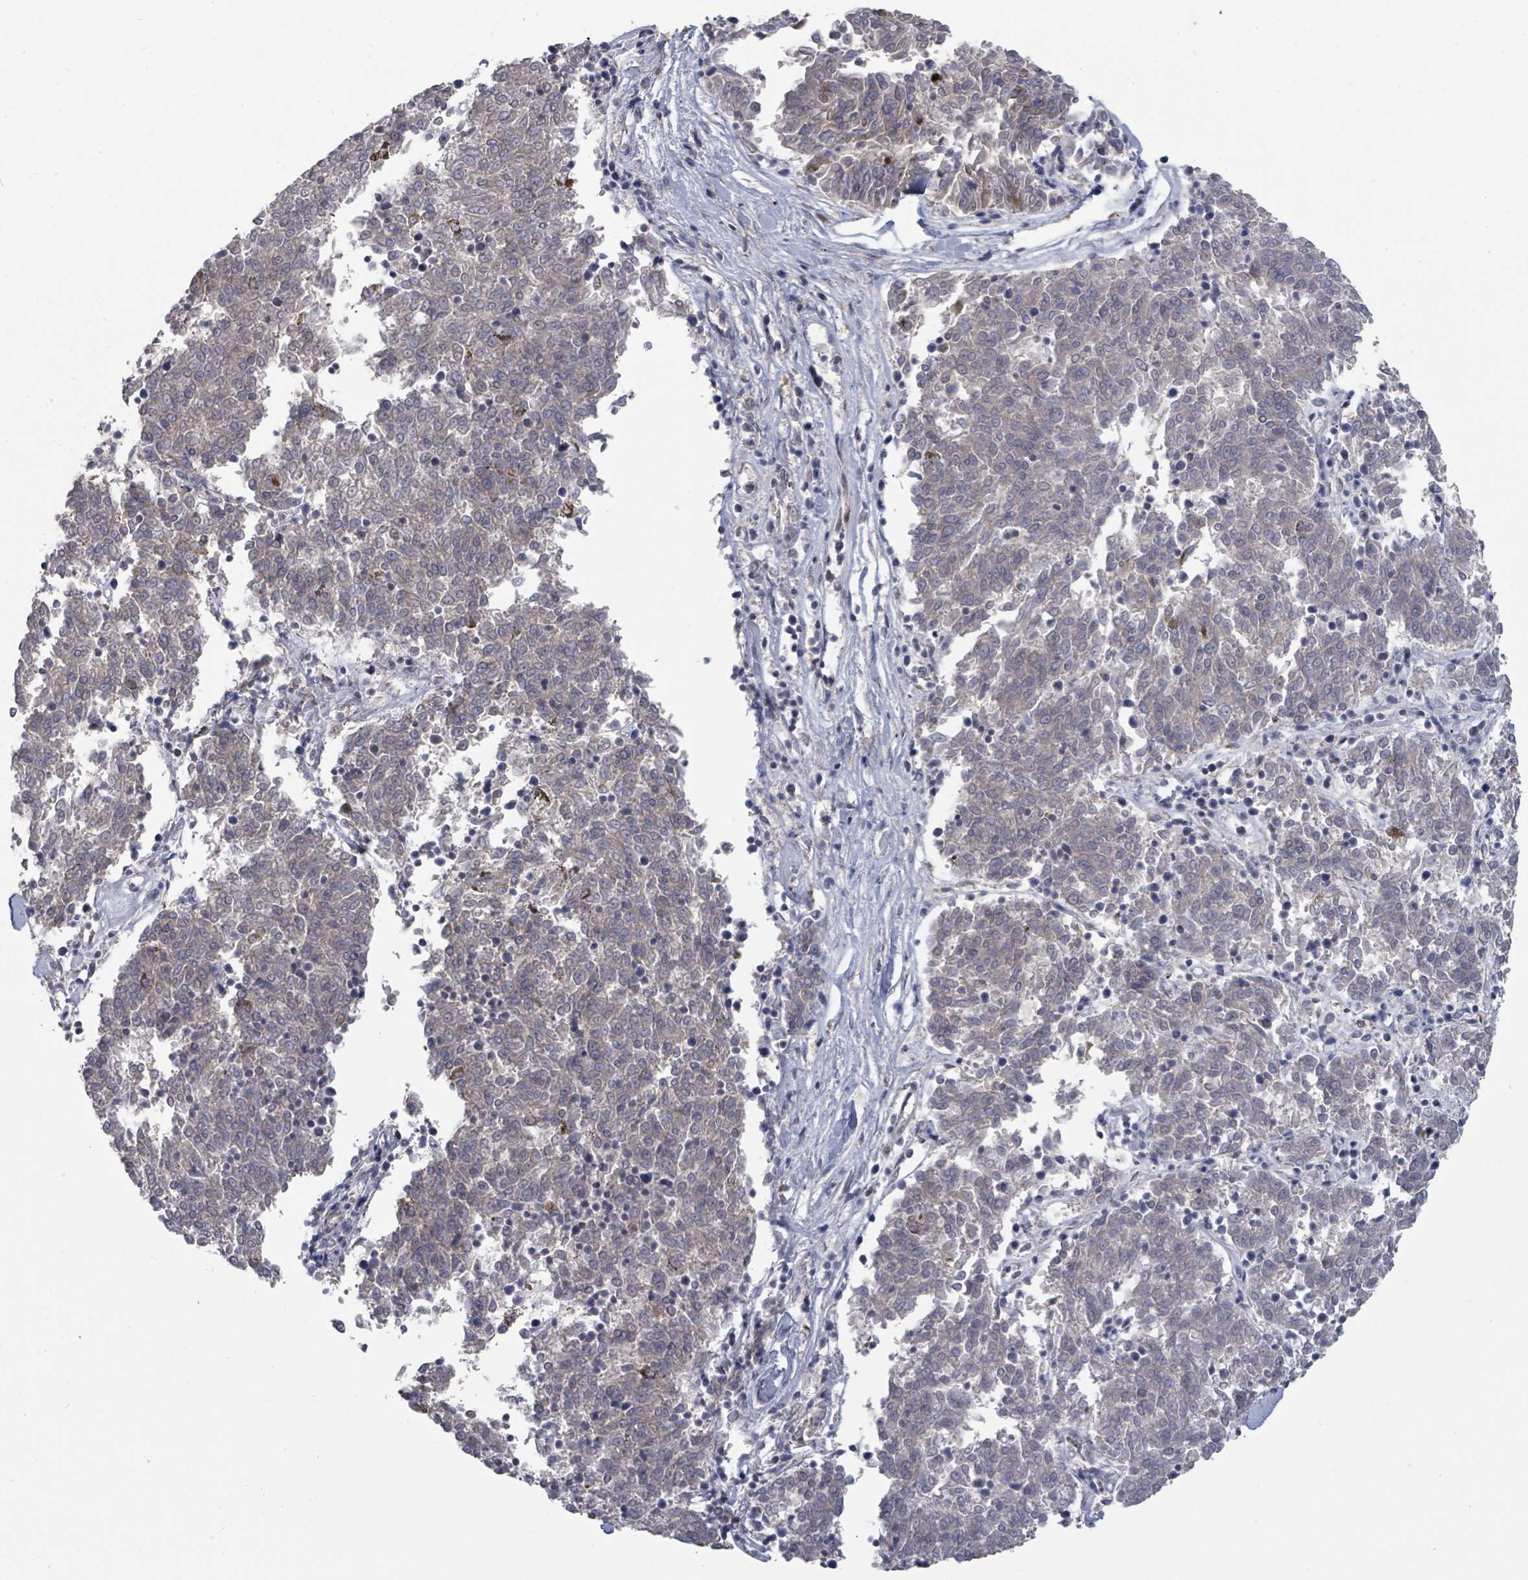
{"staining": {"intensity": "negative", "quantity": "none", "location": "none"}, "tissue": "melanoma", "cell_type": "Tumor cells", "image_type": "cancer", "snomed": [{"axis": "morphology", "description": "Malignant melanoma, NOS"}, {"axis": "topography", "description": "Skin"}], "caption": "This is an IHC micrograph of human melanoma. There is no positivity in tumor cells.", "gene": "SLC9A7", "patient": {"sex": "female", "age": 72}}